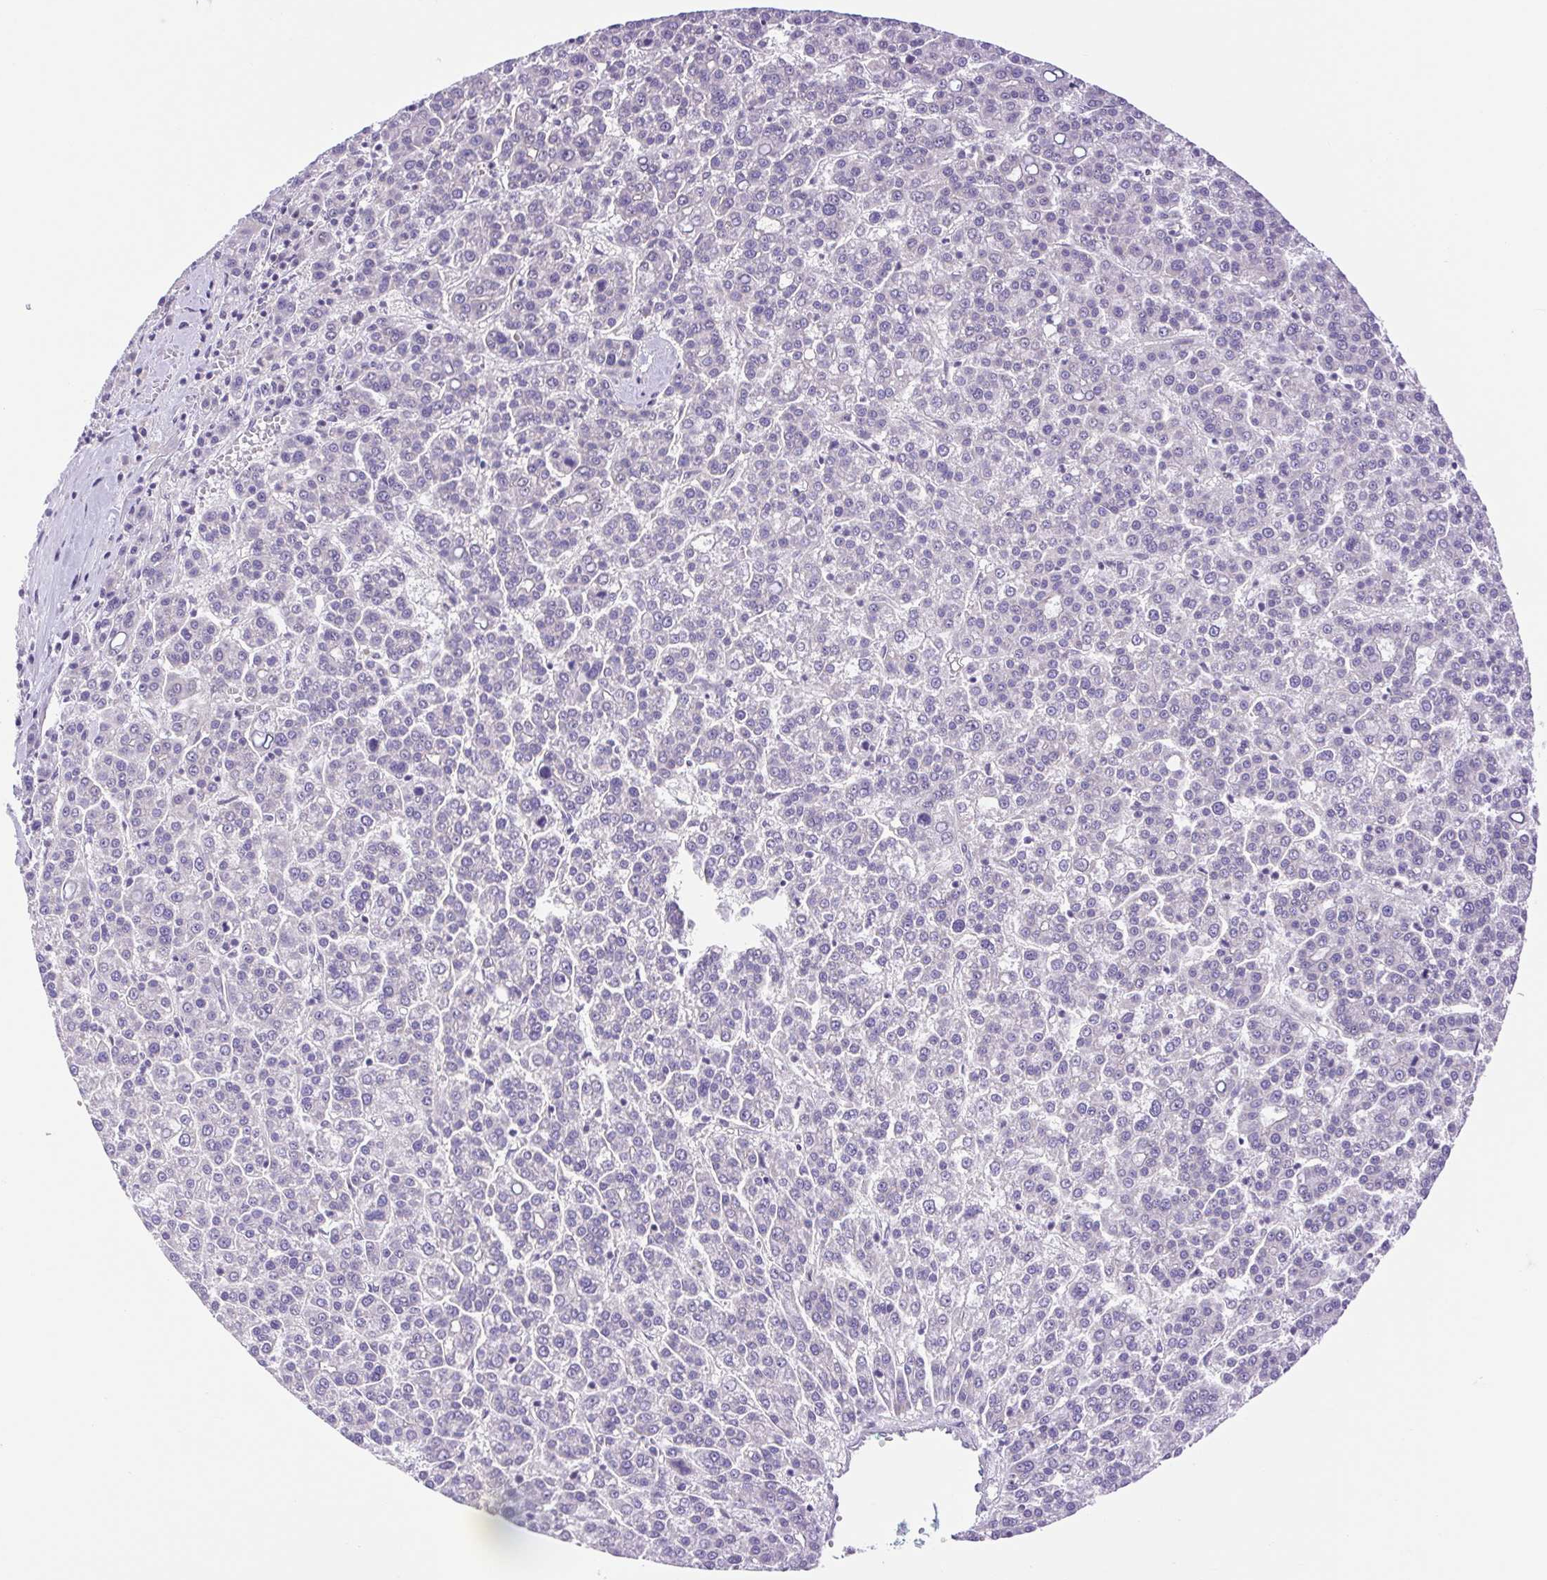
{"staining": {"intensity": "negative", "quantity": "none", "location": "none"}, "tissue": "liver cancer", "cell_type": "Tumor cells", "image_type": "cancer", "snomed": [{"axis": "morphology", "description": "Carcinoma, Hepatocellular, NOS"}, {"axis": "topography", "description": "Liver"}], "caption": "Tumor cells show no significant protein expression in liver hepatocellular carcinoma.", "gene": "FAM177B", "patient": {"sex": "female", "age": 58}}